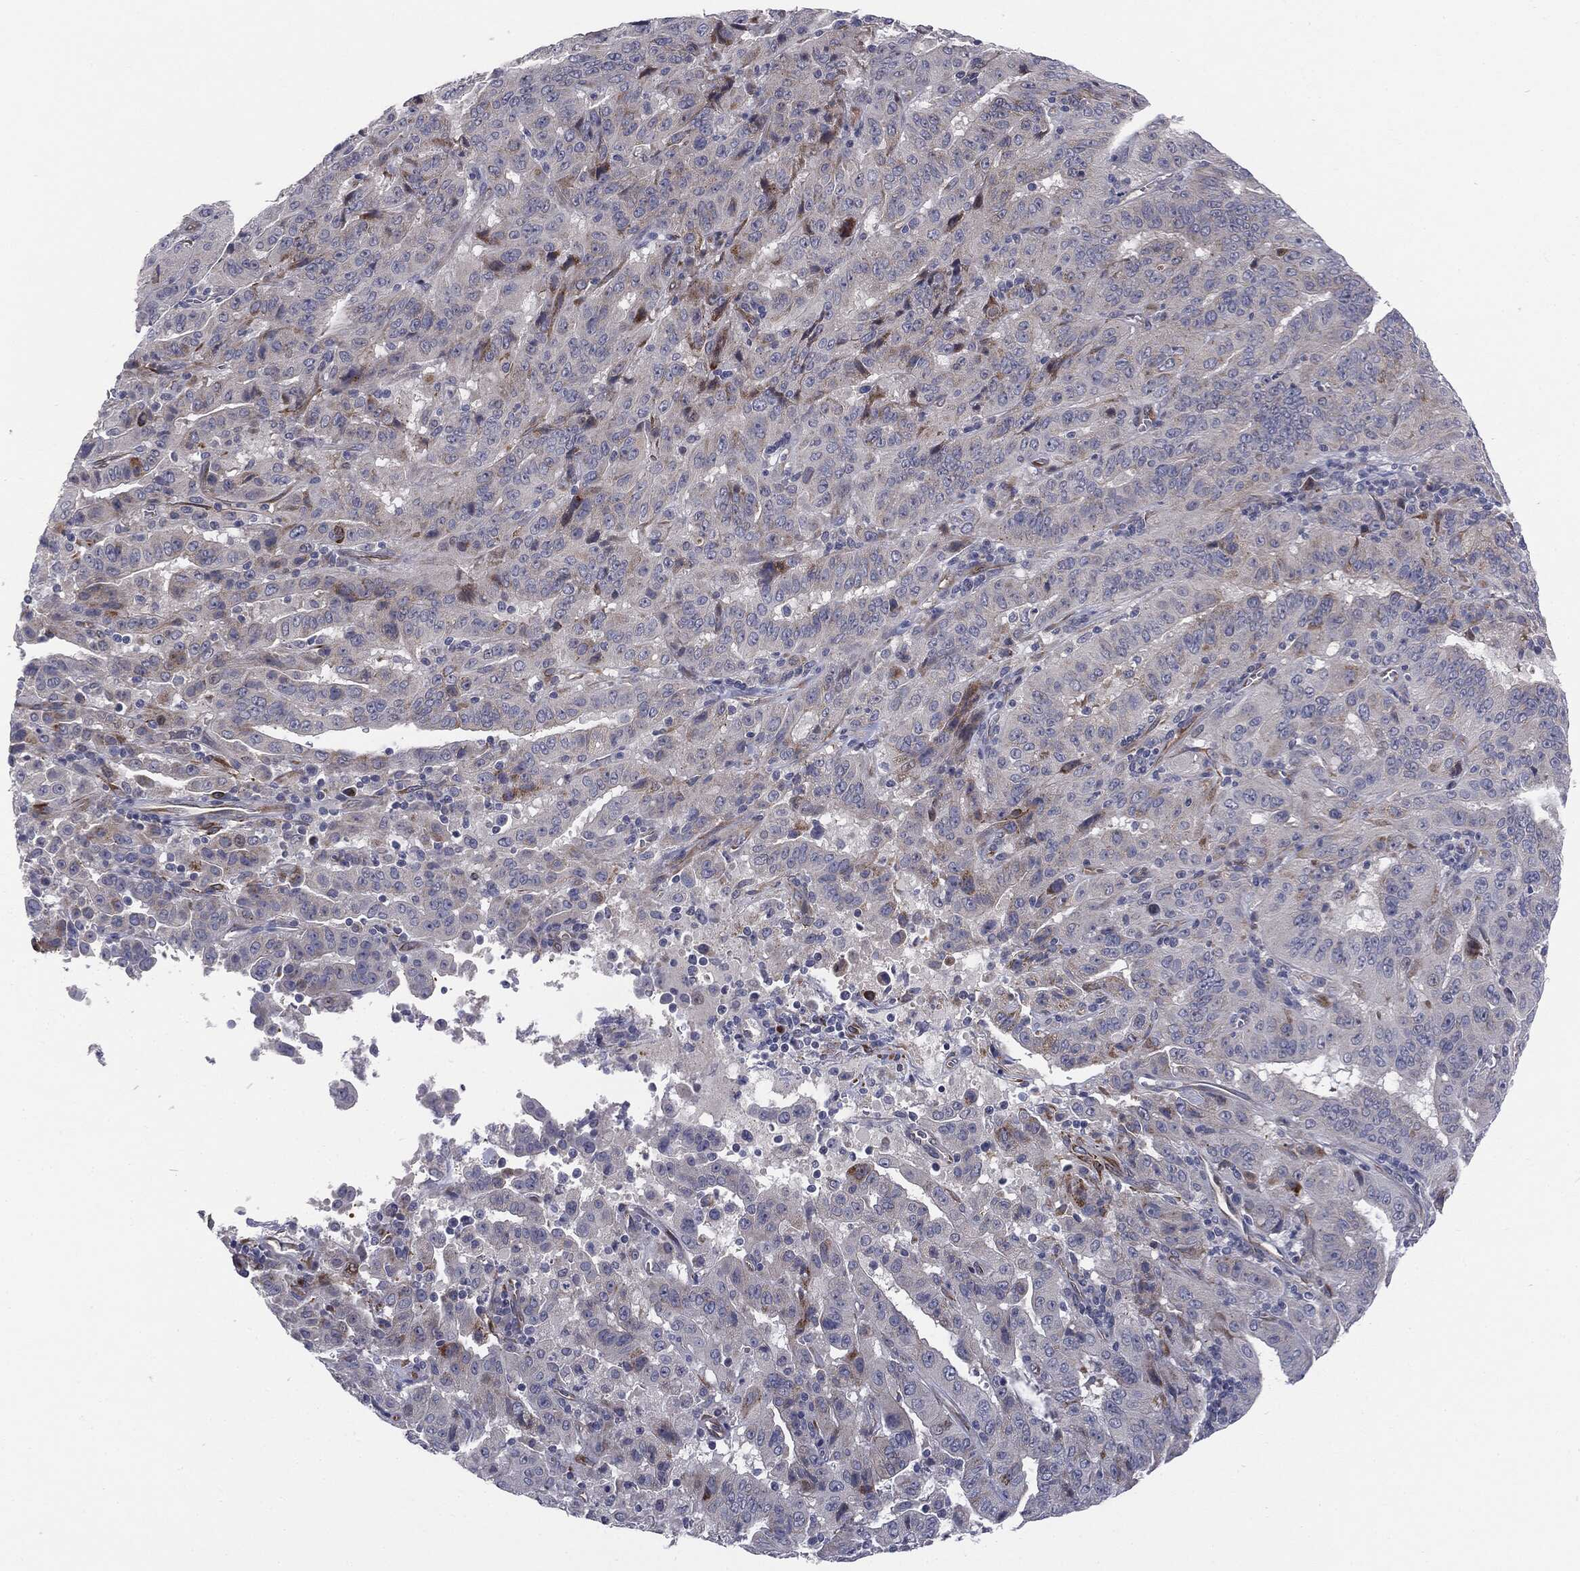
{"staining": {"intensity": "negative", "quantity": "none", "location": "none"}, "tissue": "pancreatic cancer", "cell_type": "Tumor cells", "image_type": "cancer", "snomed": [{"axis": "morphology", "description": "Adenocarcinoma, NOS"}, {"axis": "topography", "description": "Pancreas"}], "caption": "Image shows no significant protein expression in tumor cells of adenocarcinoma (pancreatic).", "gene": "KRT5", "patient": {"sex": "male", "age": 63}}